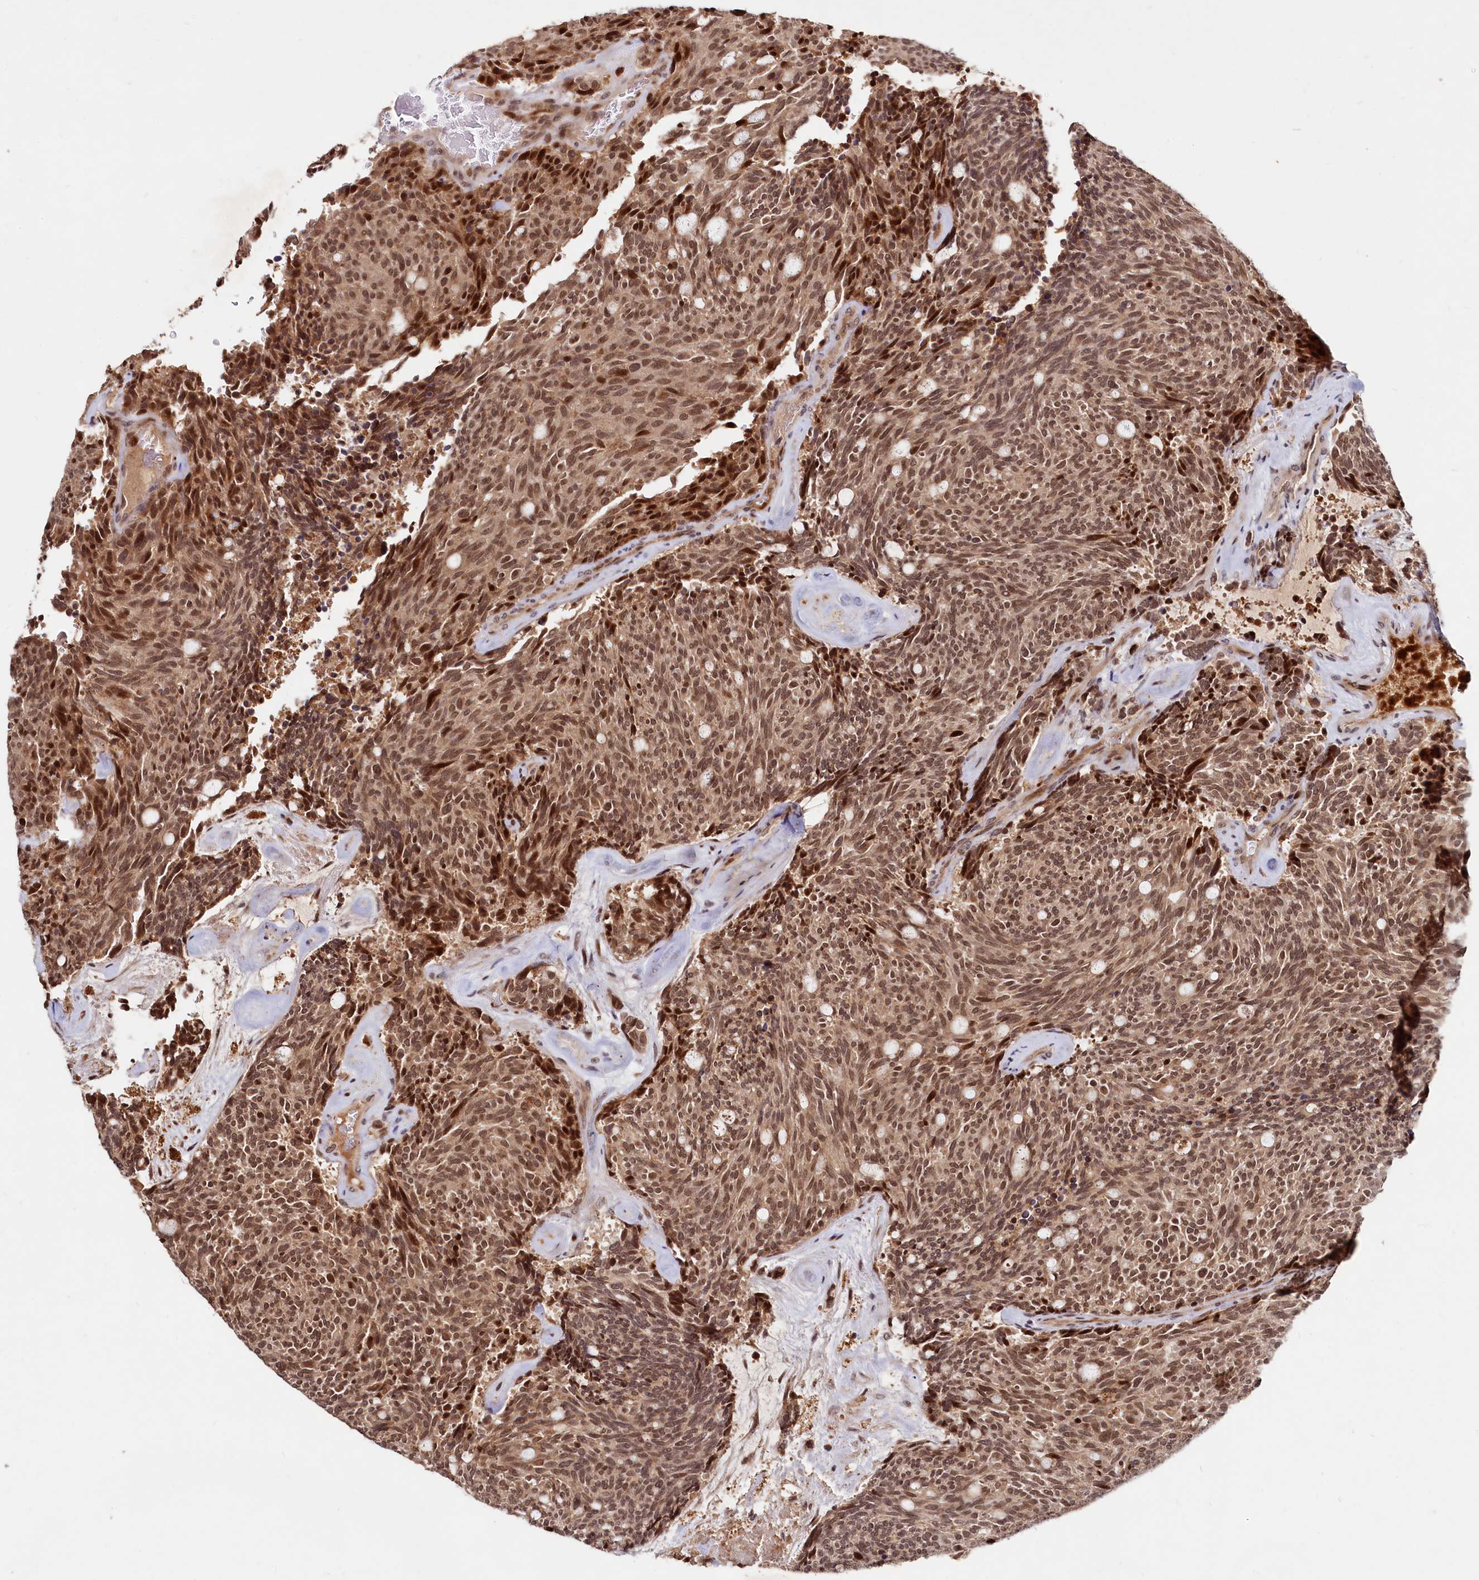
{"staining": {"intensity": "moderate", "quantity": ">75%", "location": "nuclear"}, "tissue": "carcinoid", "cell_type": "Tumor cells", "image_type": "cancer", "snomed": [{"axis": "morphology", "description": "Carcinoid, malignant, NOS"}, {"axis": "topography", "description": "Pancreas"}], "caption": "Moderate nuclear positivity for a protein is identified in approximately >75% of tumor cells of carcinoid using immunohistochemistry.", "gene": "TRAPPC4", "patient": {"sex": "female", "age": 54}}